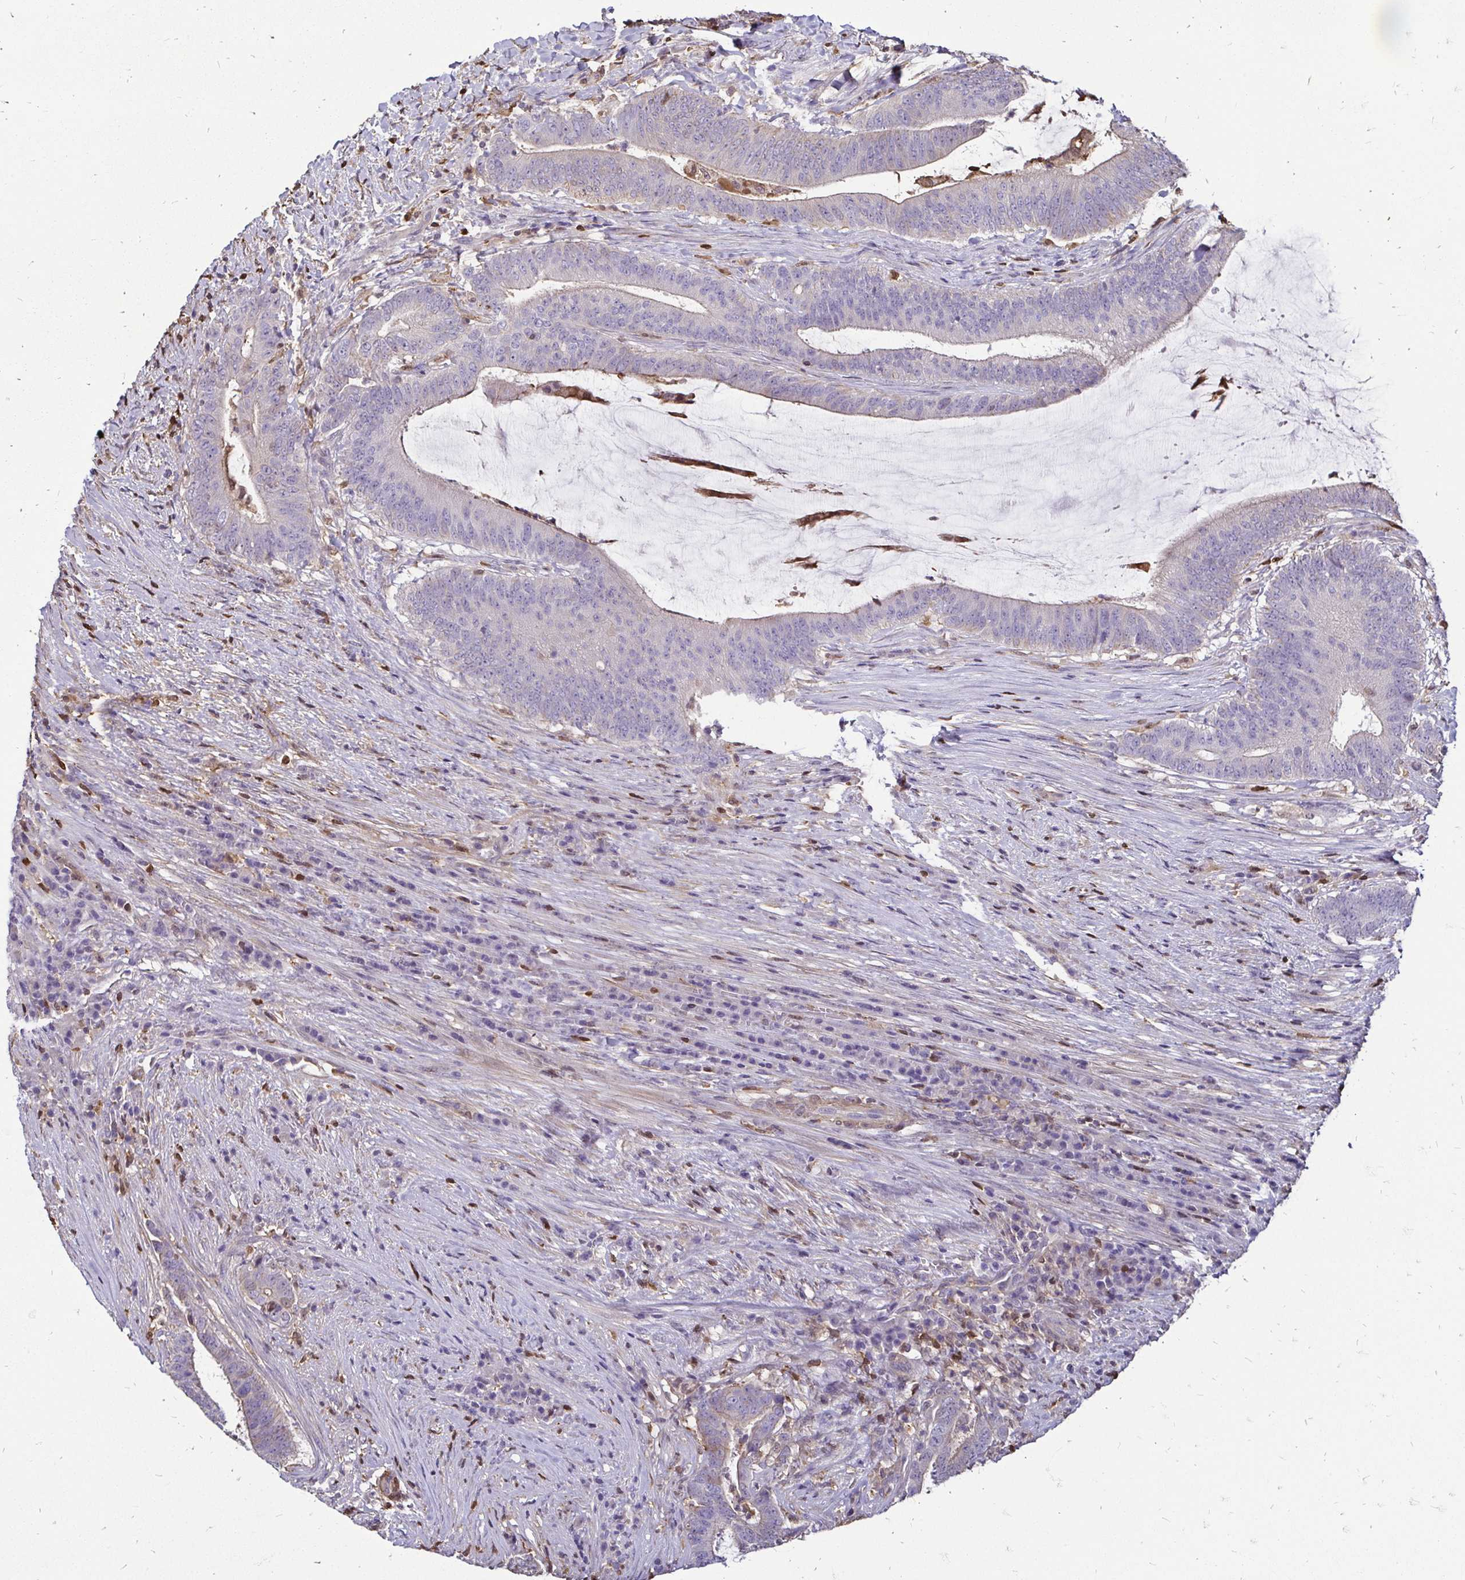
{"staining": {"intensity": "moderate", "quantity": "<25%", "location": "cytoplasmic/membranous"}, "tissue": "colorectal cancer", "cell_type": "Tumor cells", "image_type": "cancer", "snomed": [{"axis": "morphology", "description": "Adenocarcinoma, NOS"}, {"axis": "topography", "description": "Colon"}], "caption": "Immunohistochemistry of human colorectal cancer exhibits low levels of moderate cytoplasmic/membranous positivity in approximately <25% of tumor cells.", "gene": "ZFP1", "patient": {"sex": "female", "age": 43}}